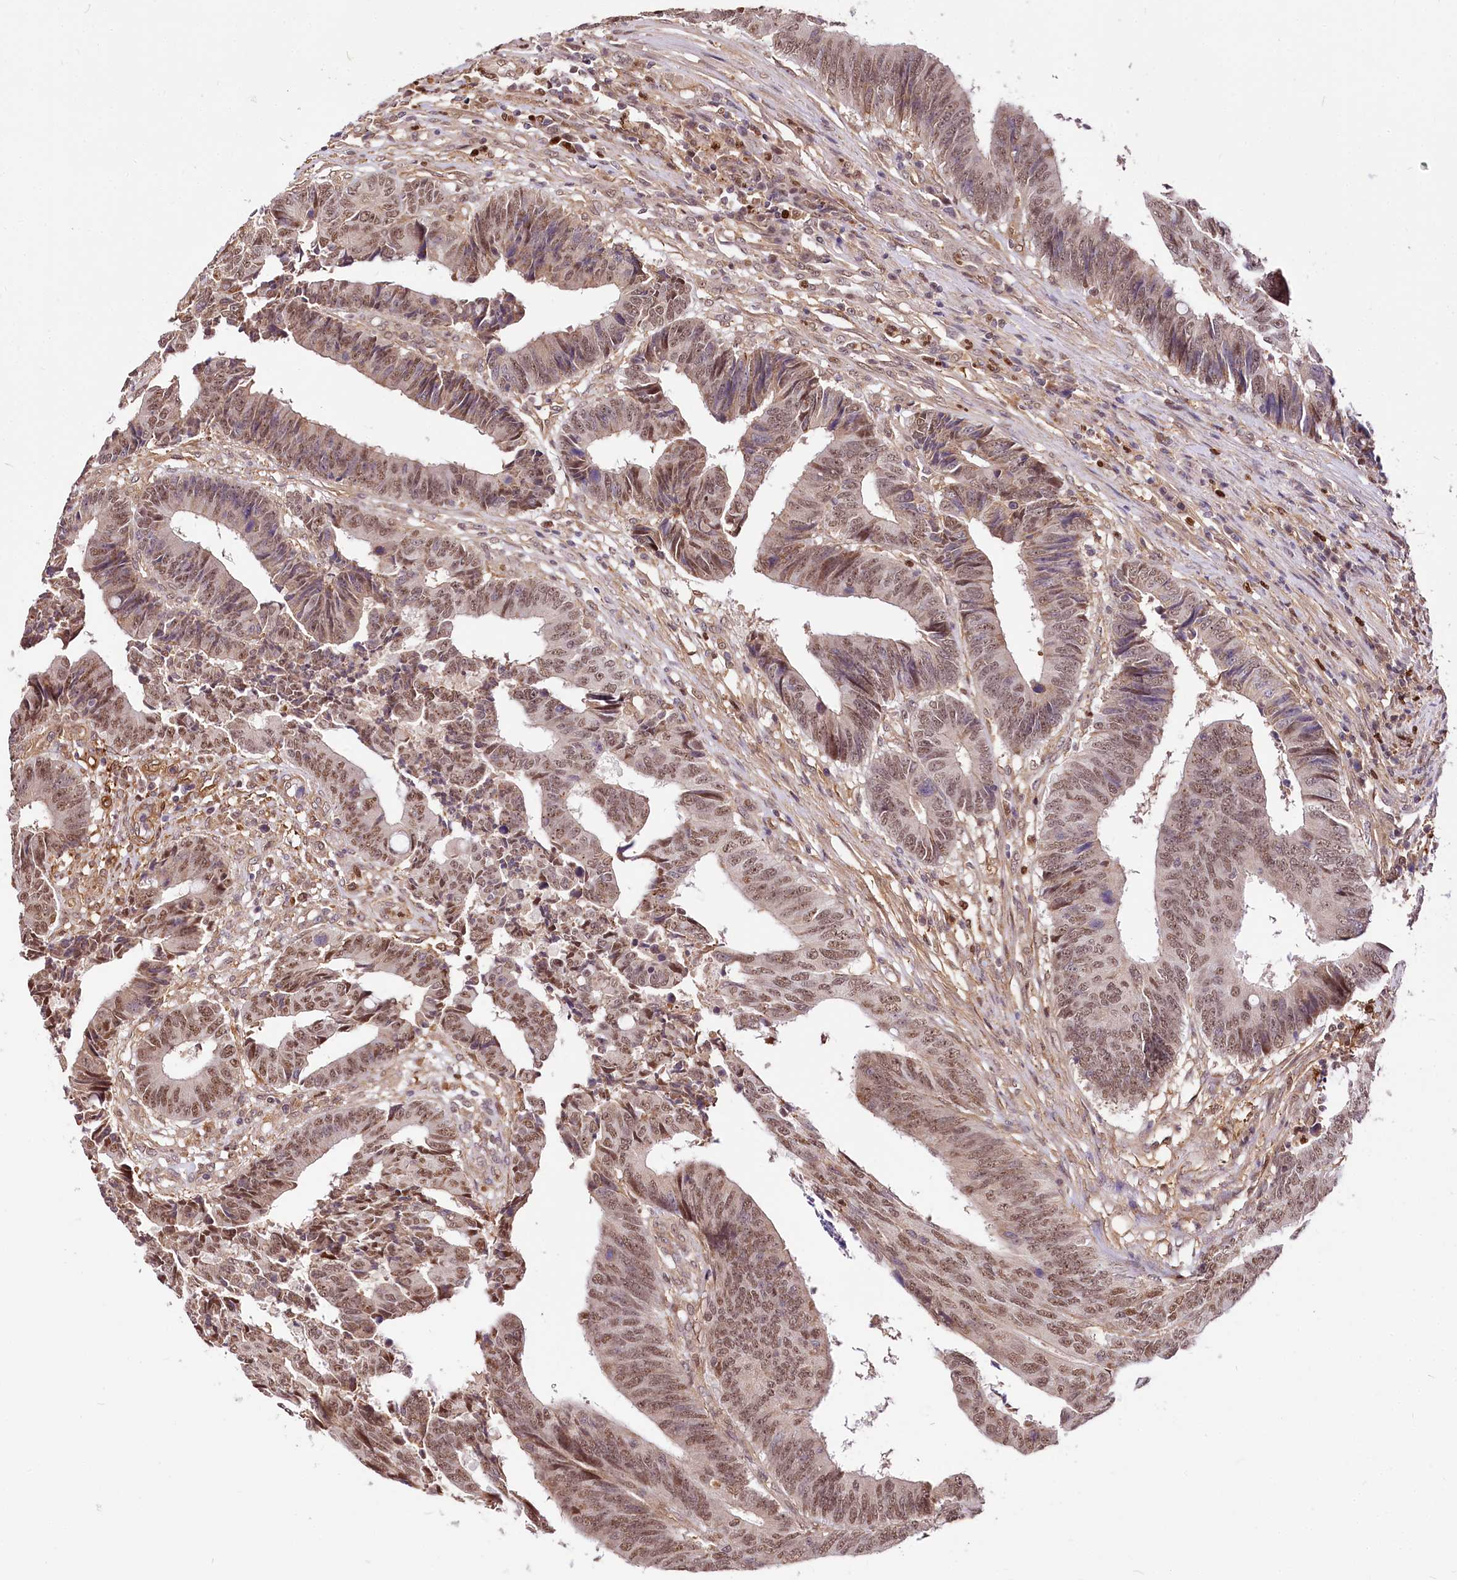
{"staining": {"intensity": "moderate", "quantity": ">75%", "location": "nuclear"}, "tissue": "colorectal cancer", "cell_type": "Tumor cells", "image_type": "cancer", "snomed": [{"axis": "morphology", "description": "Adenocarcinoma, NOS"}, {"axis": "topography", "description": "Rectum"}], "caption": "Immunohistochemical staining of colorectal adenocarcinoma exhibits moderate nuclear protein expression in approximately >75% of tumor cells. The staining is performed using DAB brown chromogen to label protein expression. The nuclei are counter-stained blue using hematoxylin.", "gene": "GNL3L", "patient": {"sex": "male", "age": 84}}